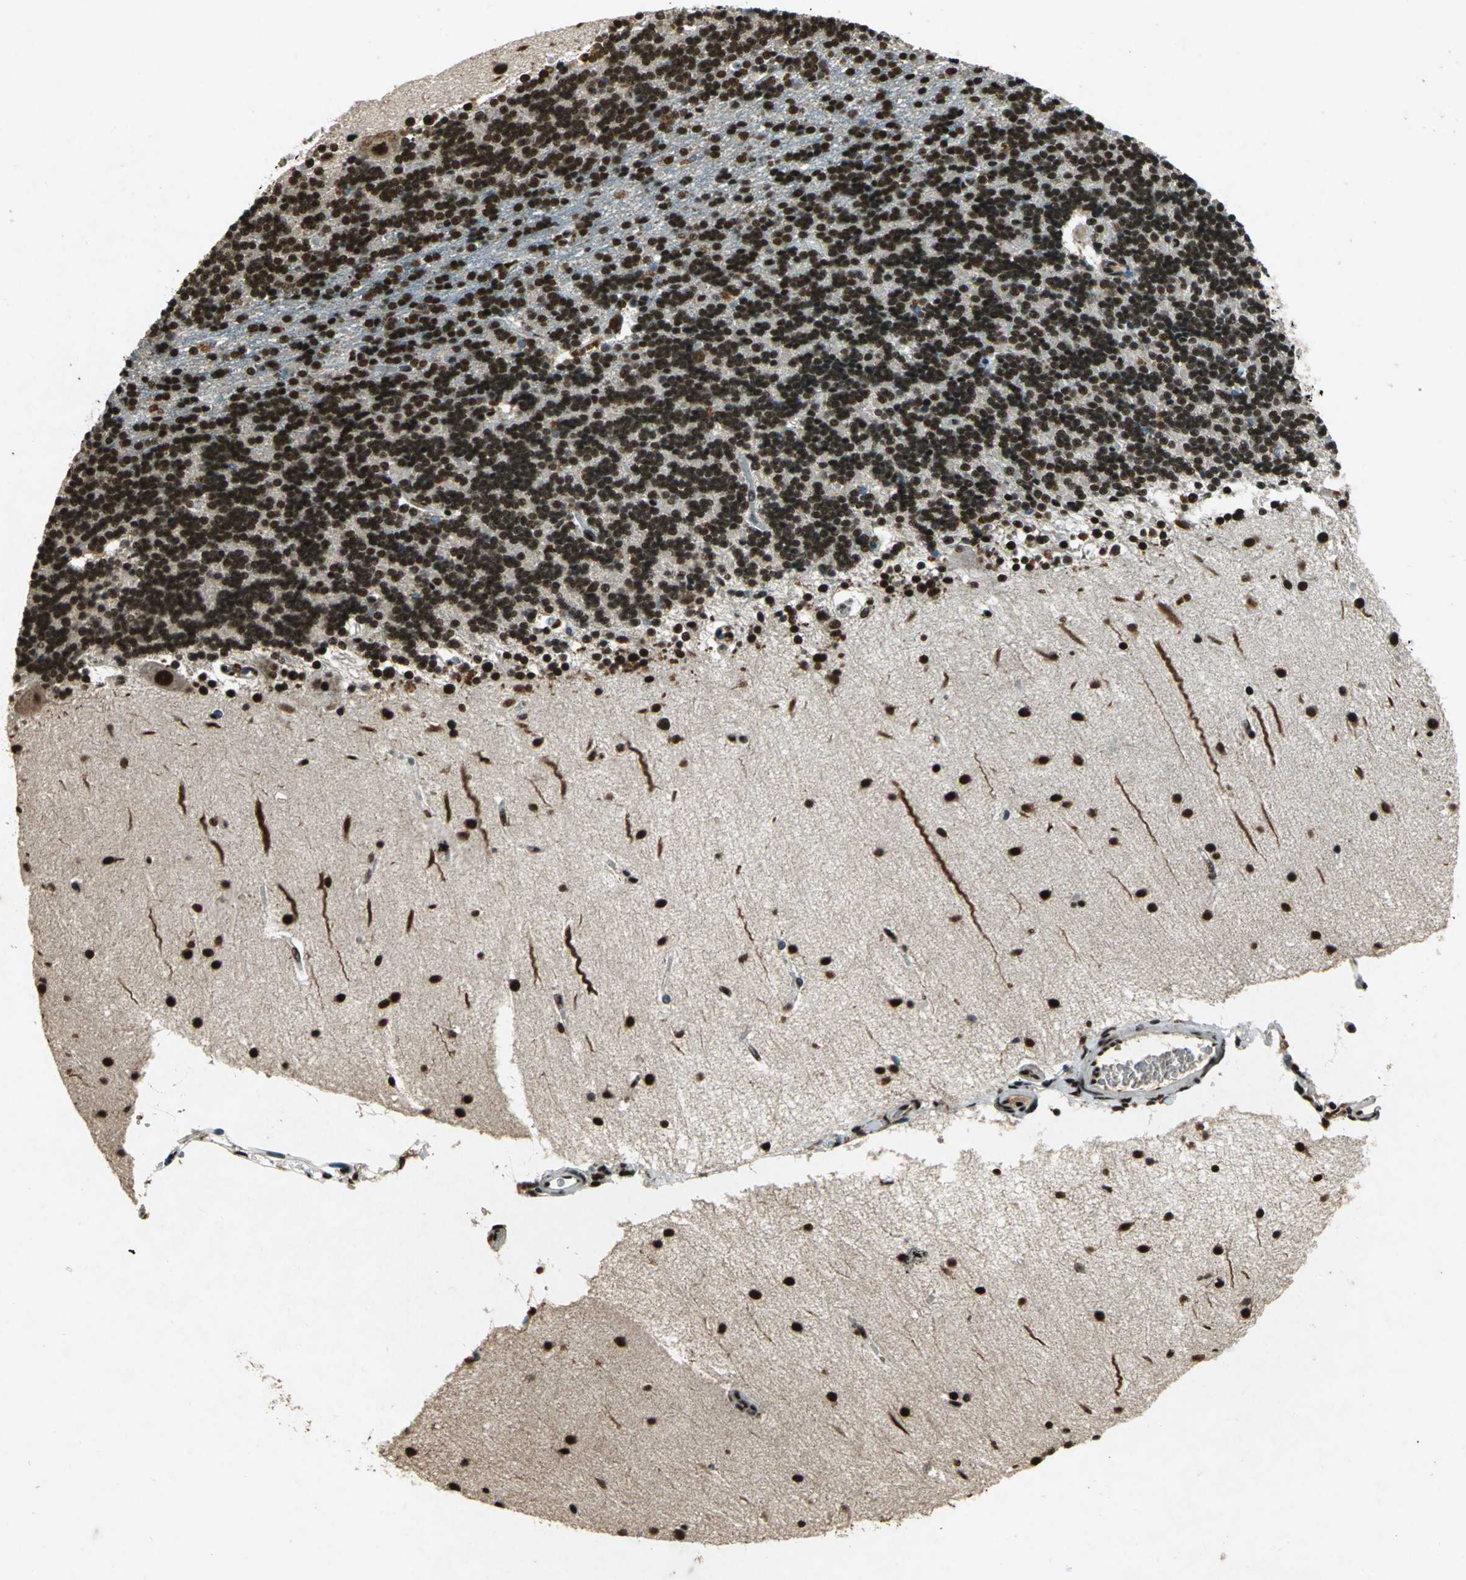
{"staining": {"intensity": "strong", "quantity": ">75%", "location": "nuclear"}, "tissue": "cerebellum", "cell_type": "Cells in granular layer", "image_type": "normal", "snomed": [{"axis": "morphology", "description": "Normal tissue, NOS"}, {"axis": "topography", "description": "Cerebellum"}], "caption": "This histopathology image shows immunohistochemistry (IHC) staining of unremarkable cerebellum, with high strong nuclear positivity in approximately >75% of cells in granular layer.", "gene": "MTA2", "patient": {"sex": "female", "age": 54}}